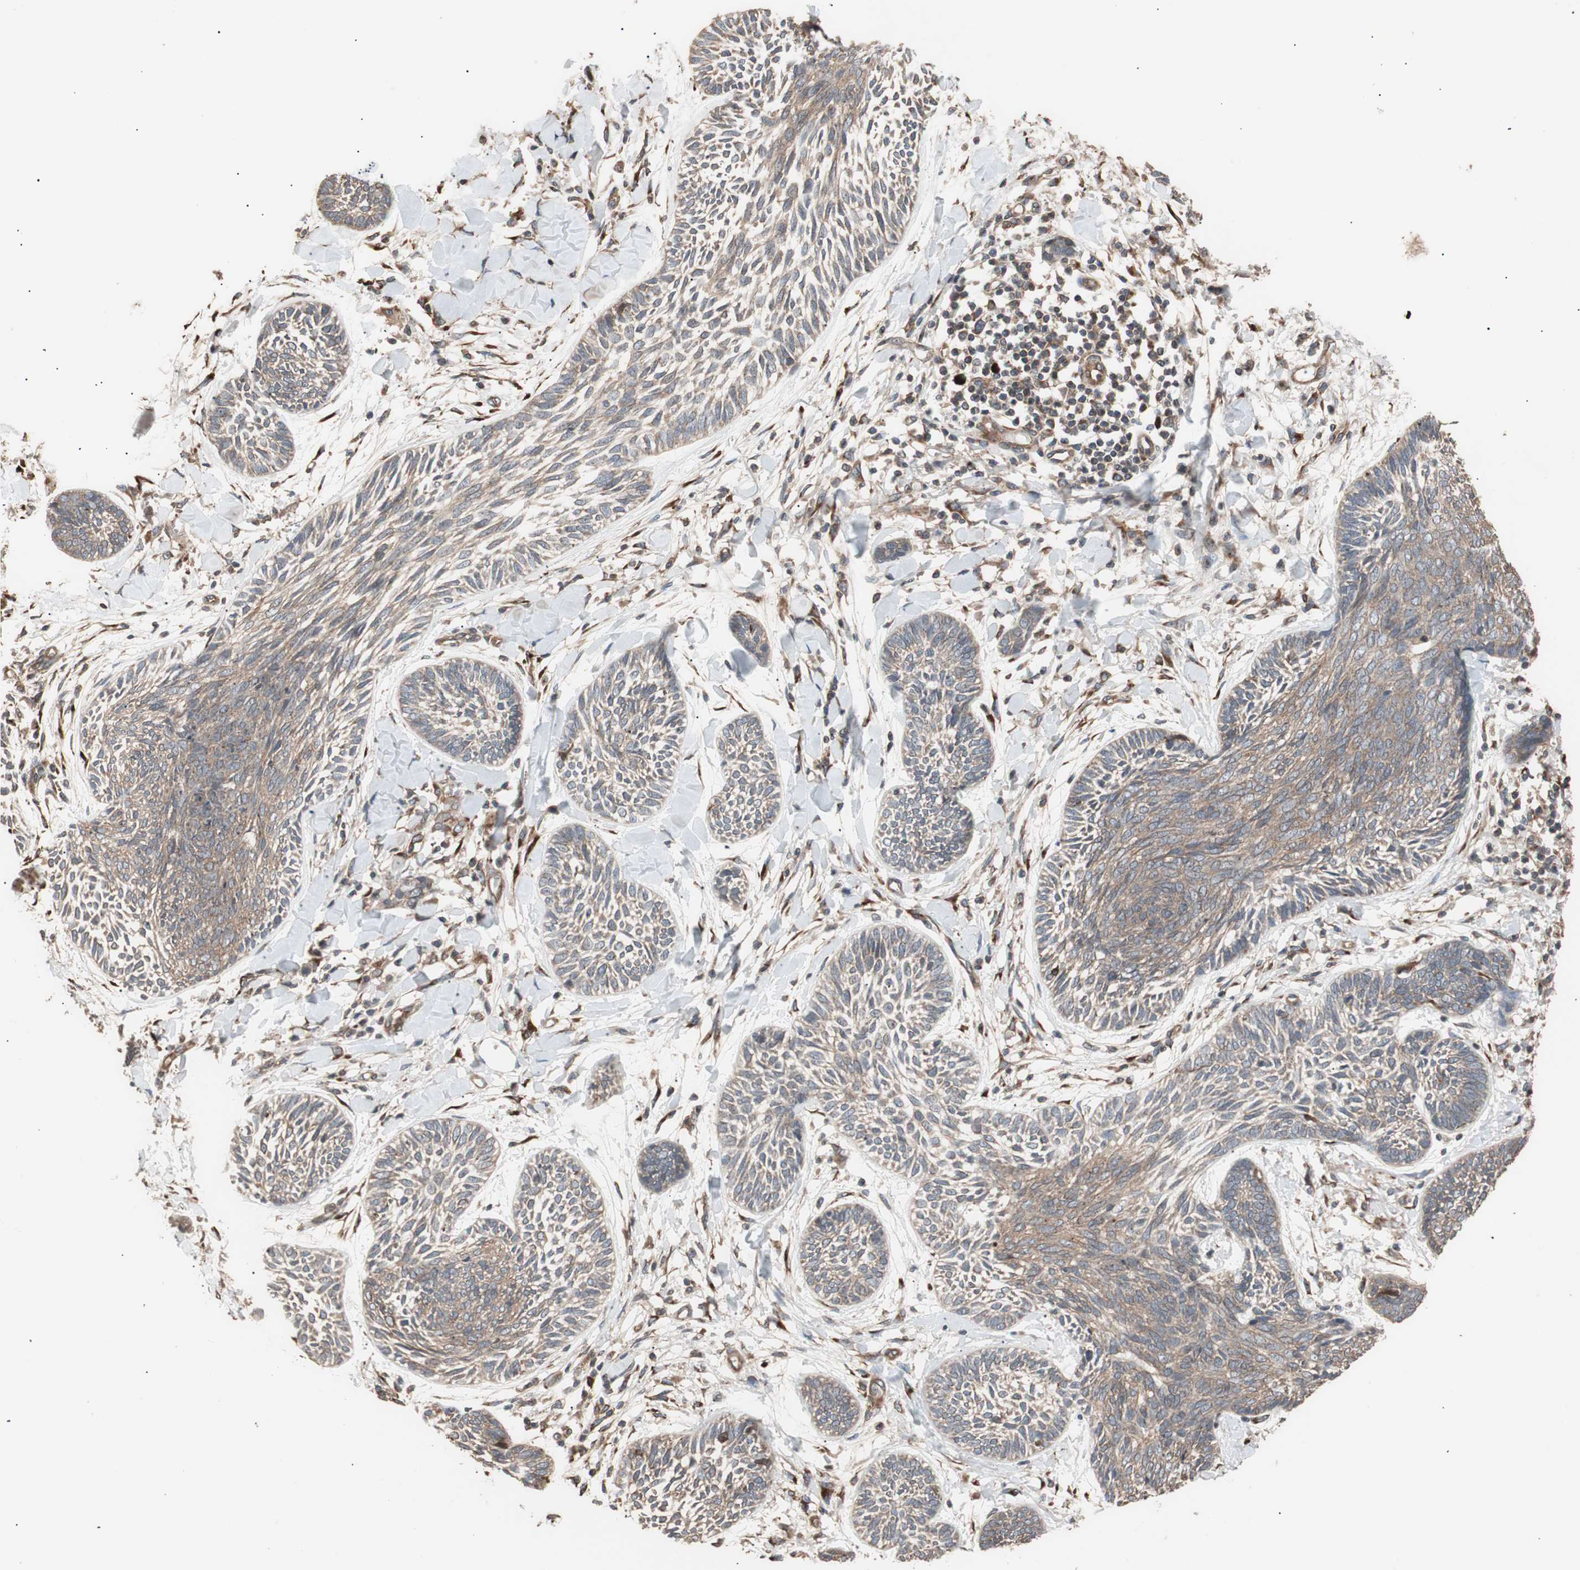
{"staining": {"intensity": "moderate", "quantity": ">75%", "location": "cytoplasmic/membranous"}, "tissue": "skin cancer", "cell_type": "Tumor cells", "image_type": "cancer", "snomed": [{"axis": "morphology", "description": "Papilloma, NOS"}, {"axis": "morphology", "description": "Basal cell carcinoma"}, {"axis": "topography", "description": "Skin"}], "caption": "Human skin papilloma stained with a protein marker reveals moderate staining in tumor cells.", "gene": "LZTS1", "patient": {"sex": "male", "age": 87}}